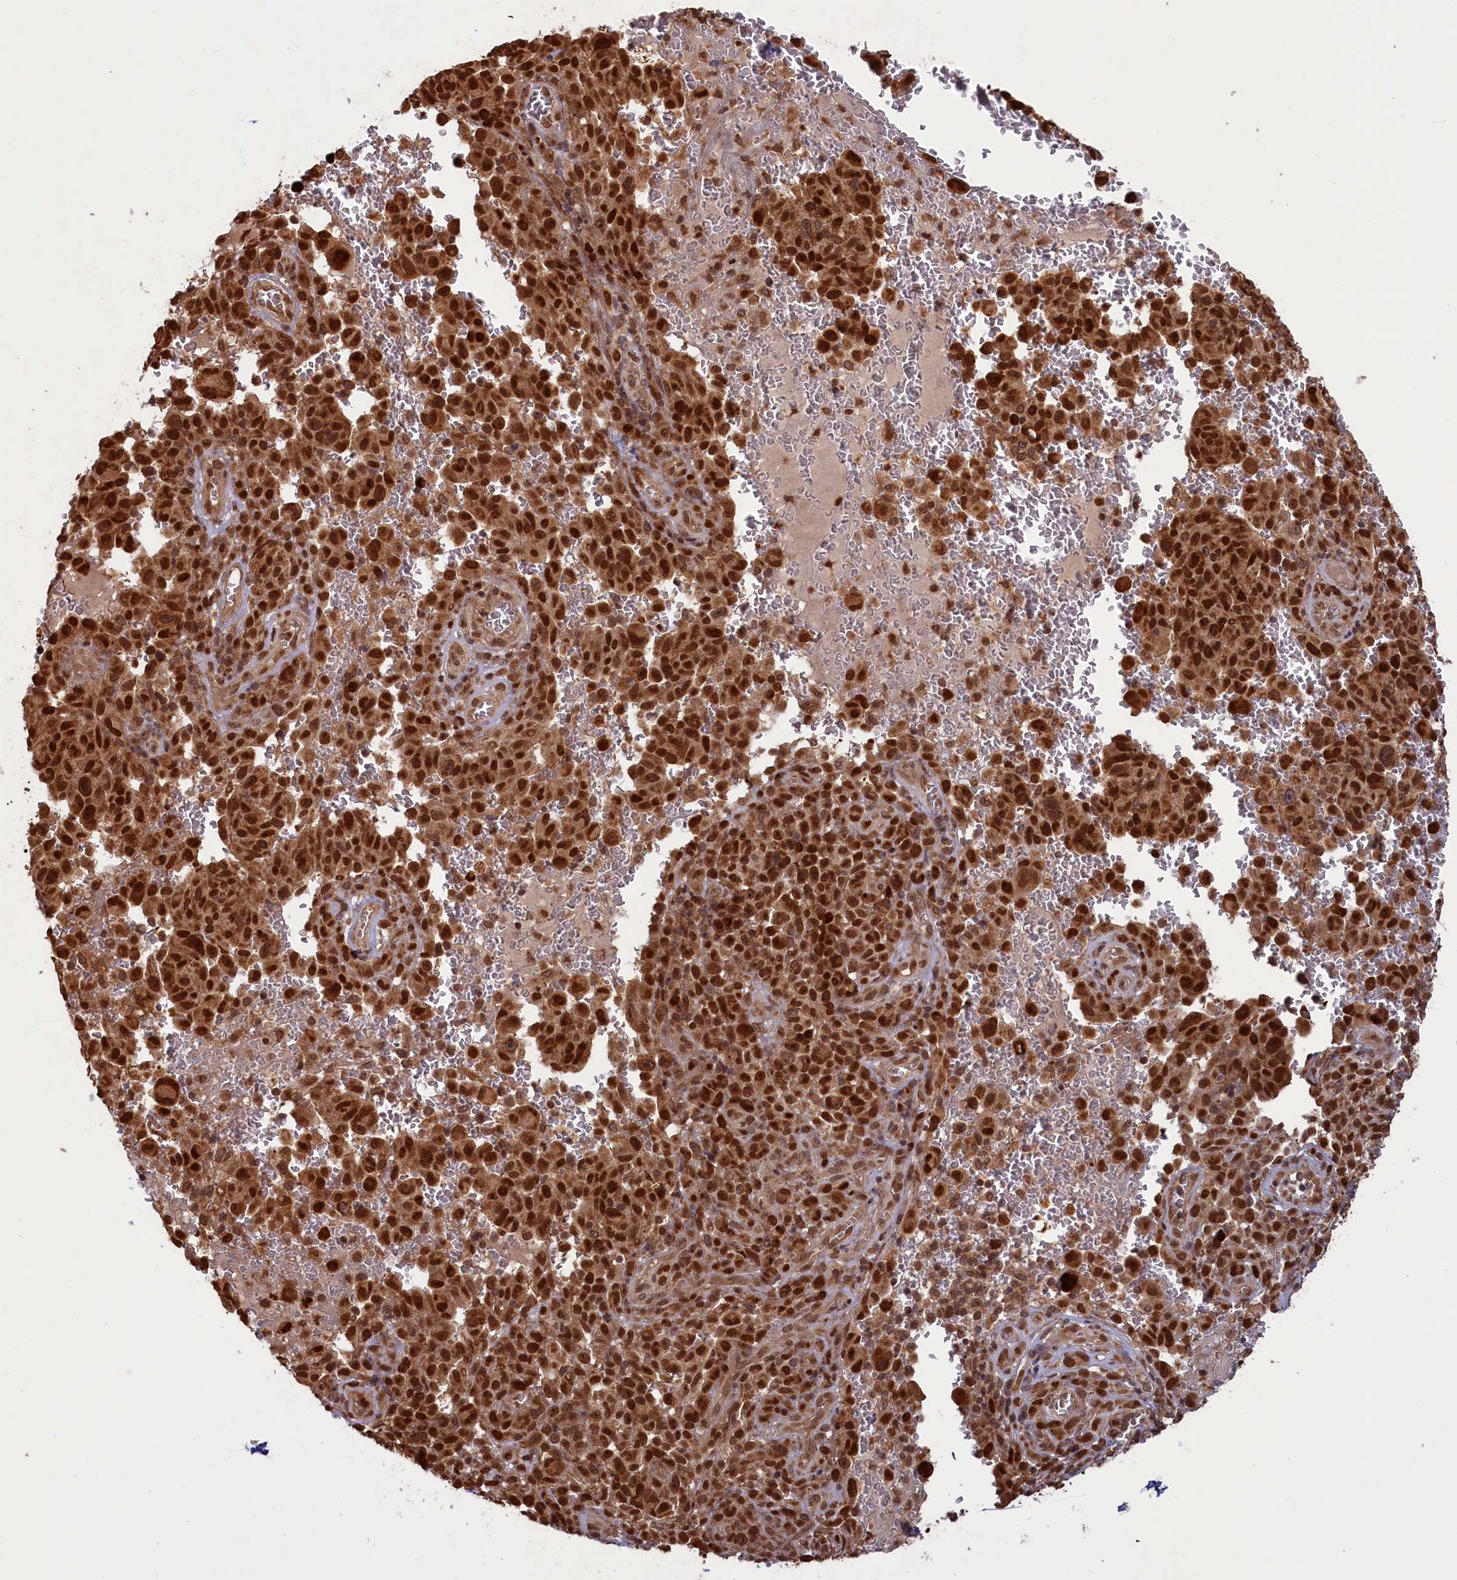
{"staining": {"intensity": "strong", "quantity": ">75%", "location": "nuclear"}, "tissue": "melanoma", "cell_type": "Tumor cells", "image_type": "cancer", "snomed": [{"axis": "morphology", "description": "Malignant melanoma, NOS"}, {"axis": "topography", "description": "Skin"}], "caption": "Brown immunohistochemical staining in melanoma demonstrates strong nuclear expression in approximately >75% of tumor cells. (DAB = brown stain, brightfield microscopy at high magnification).", "gene": "NAE1", "patient": {"sex": "female", "age": 82}}